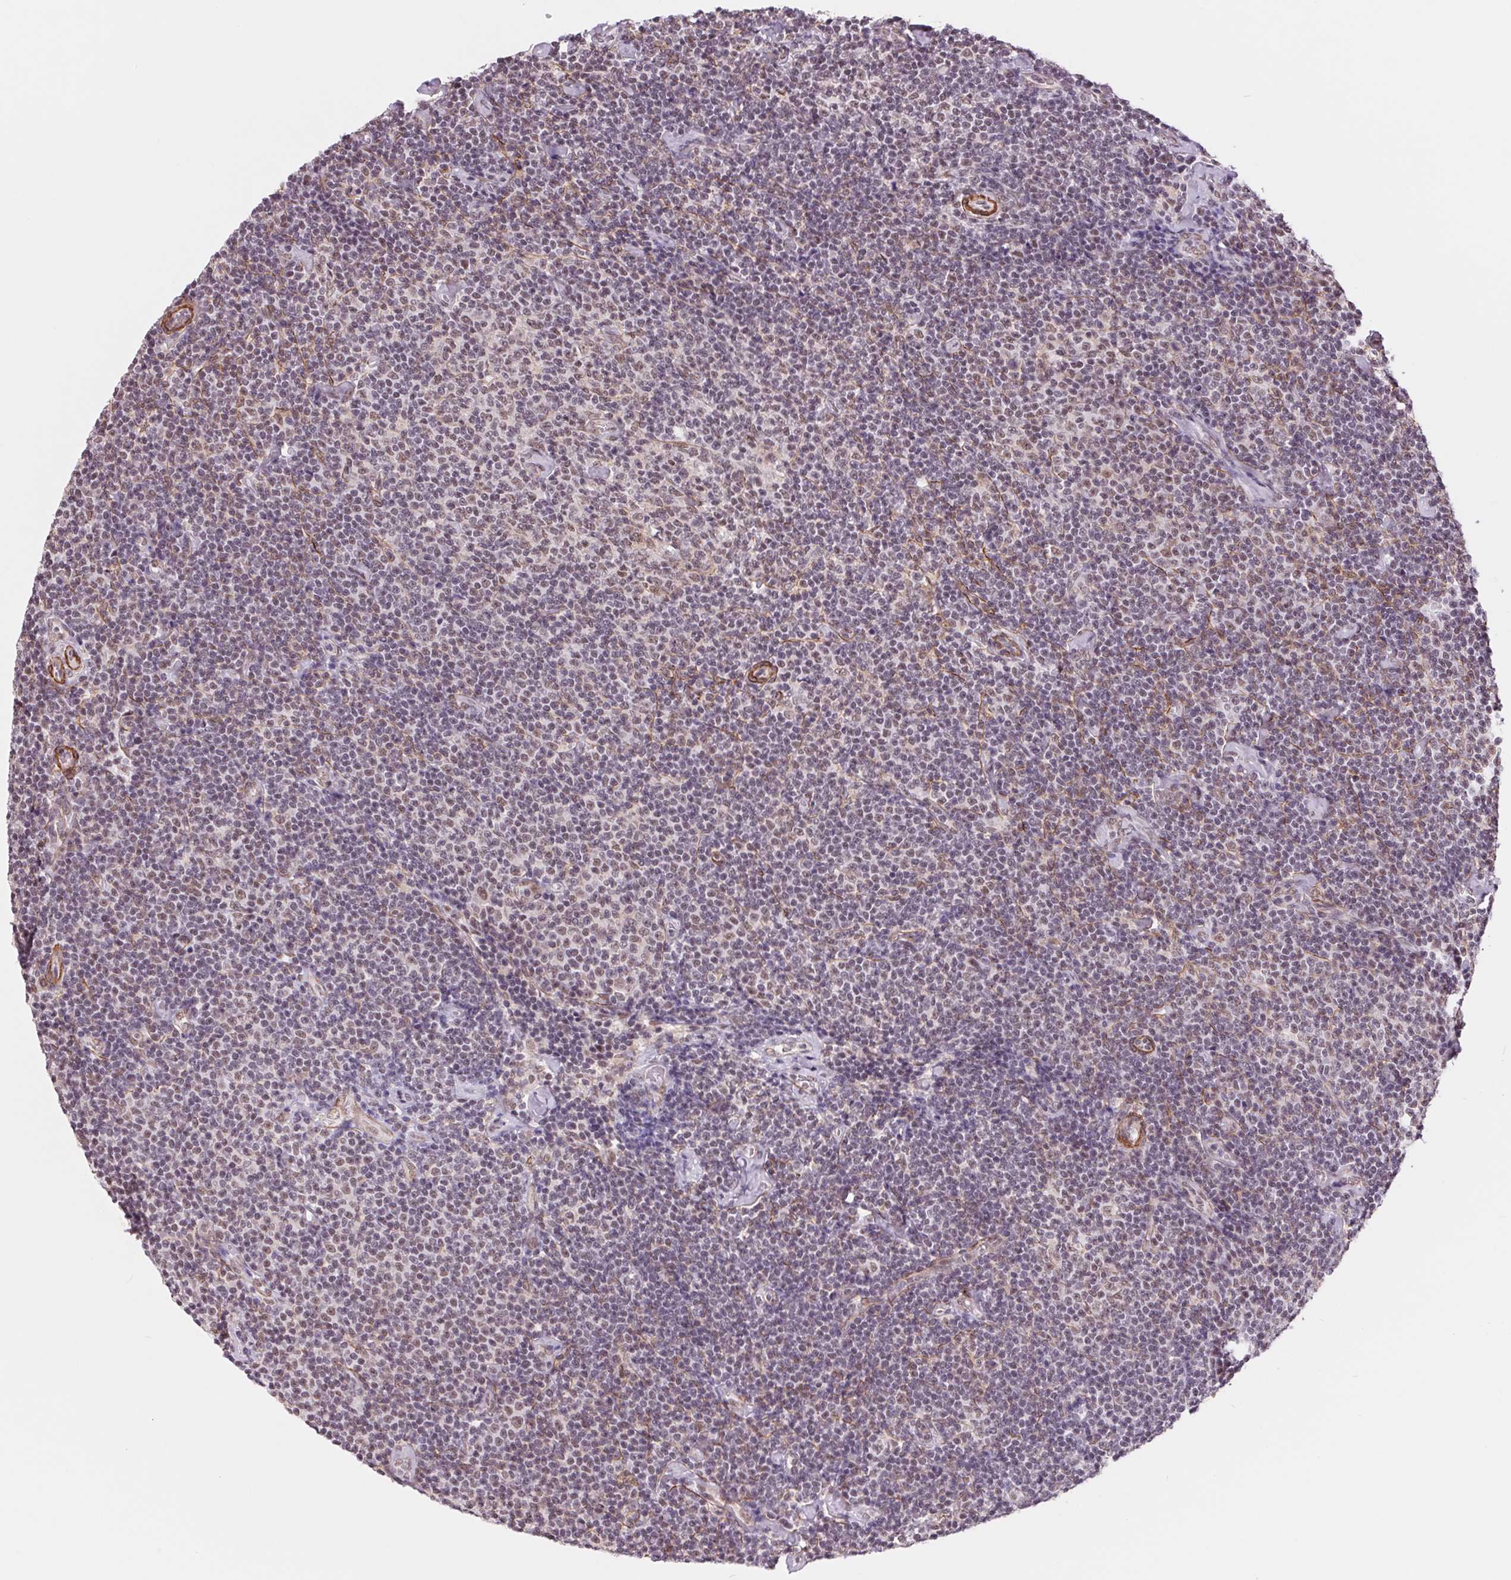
{"staining": {"intensity": "weak", "quantity": "<25%", "location": "nuclear"}, "tissue": "lymphoma", "cell_type": "Tumor cells", "image_type": "cancer", "snomed": [{"axis": "morphology", "description": "Malignant lymphoma, non-Hodgkin's type, Low grade"}, {"axis": "topography", "description": "Lymph node"}], "caption": "DAB (3,3'-diaminobenzidine) immunohistochemical staining of low-grade malignant lymphoma, non-Hodgkin's type shows no significant staining in tumor cells.", "gene": "BCAT1", "patient": {"sex": "male", "age": 81}}